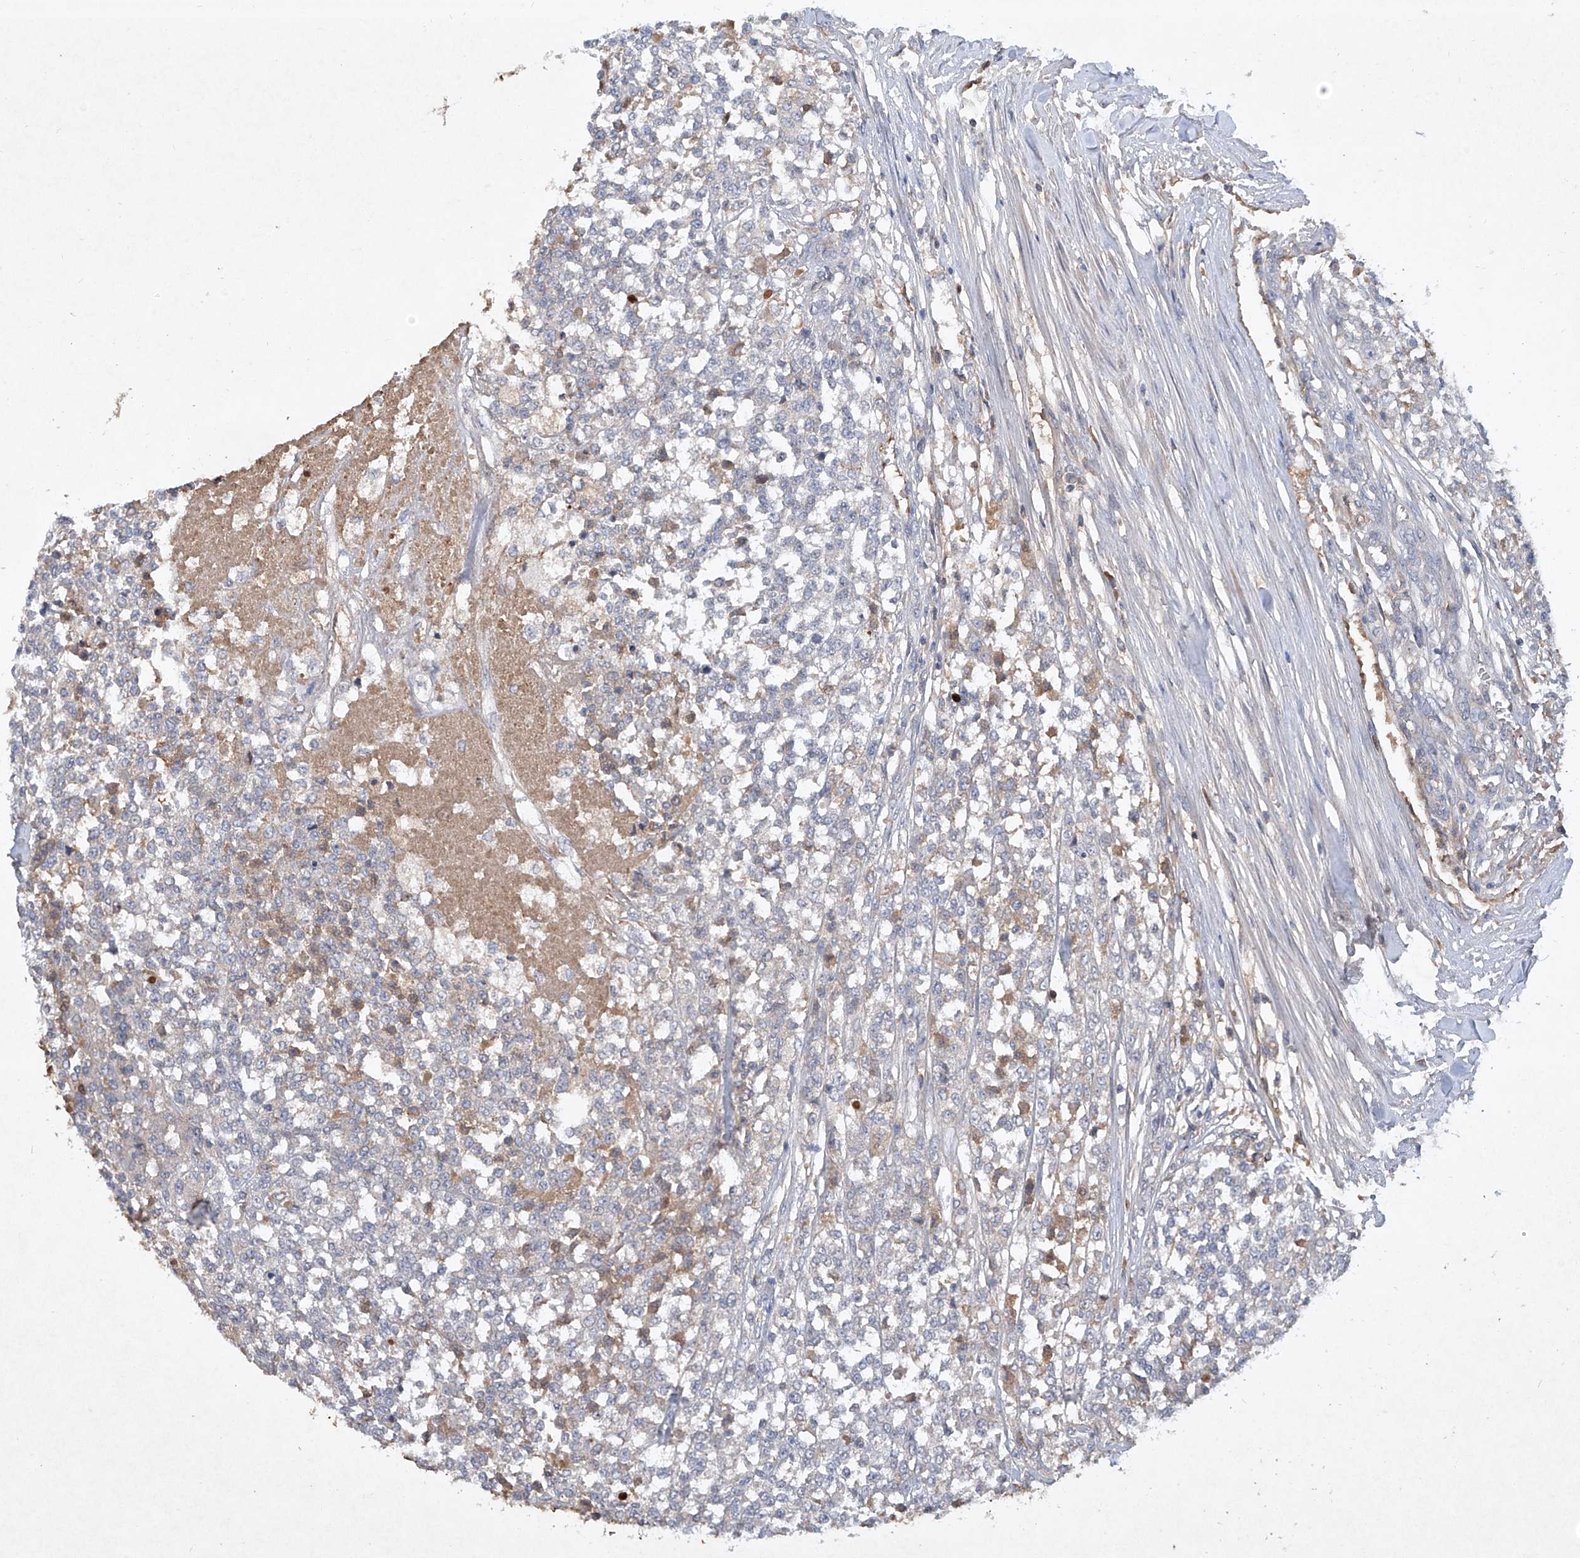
{"staining": {"intensity": "negative", "quantity": "none", "location": "none"}, "tissue": "testis cancer", "cell_type": "Tumor cells", "image_type": "cancer", "snomed": [{"axis": "morphology", "description": "Seminoma, NOS"}, {"axis": "topography", "description": "Testis"}], "caption": "Protein analysis of testis cancer (seminoma) reveals no significant positivity in tumor cells.", "gene": "HAS3", "patient": {"sex": "male", "age": 59}}